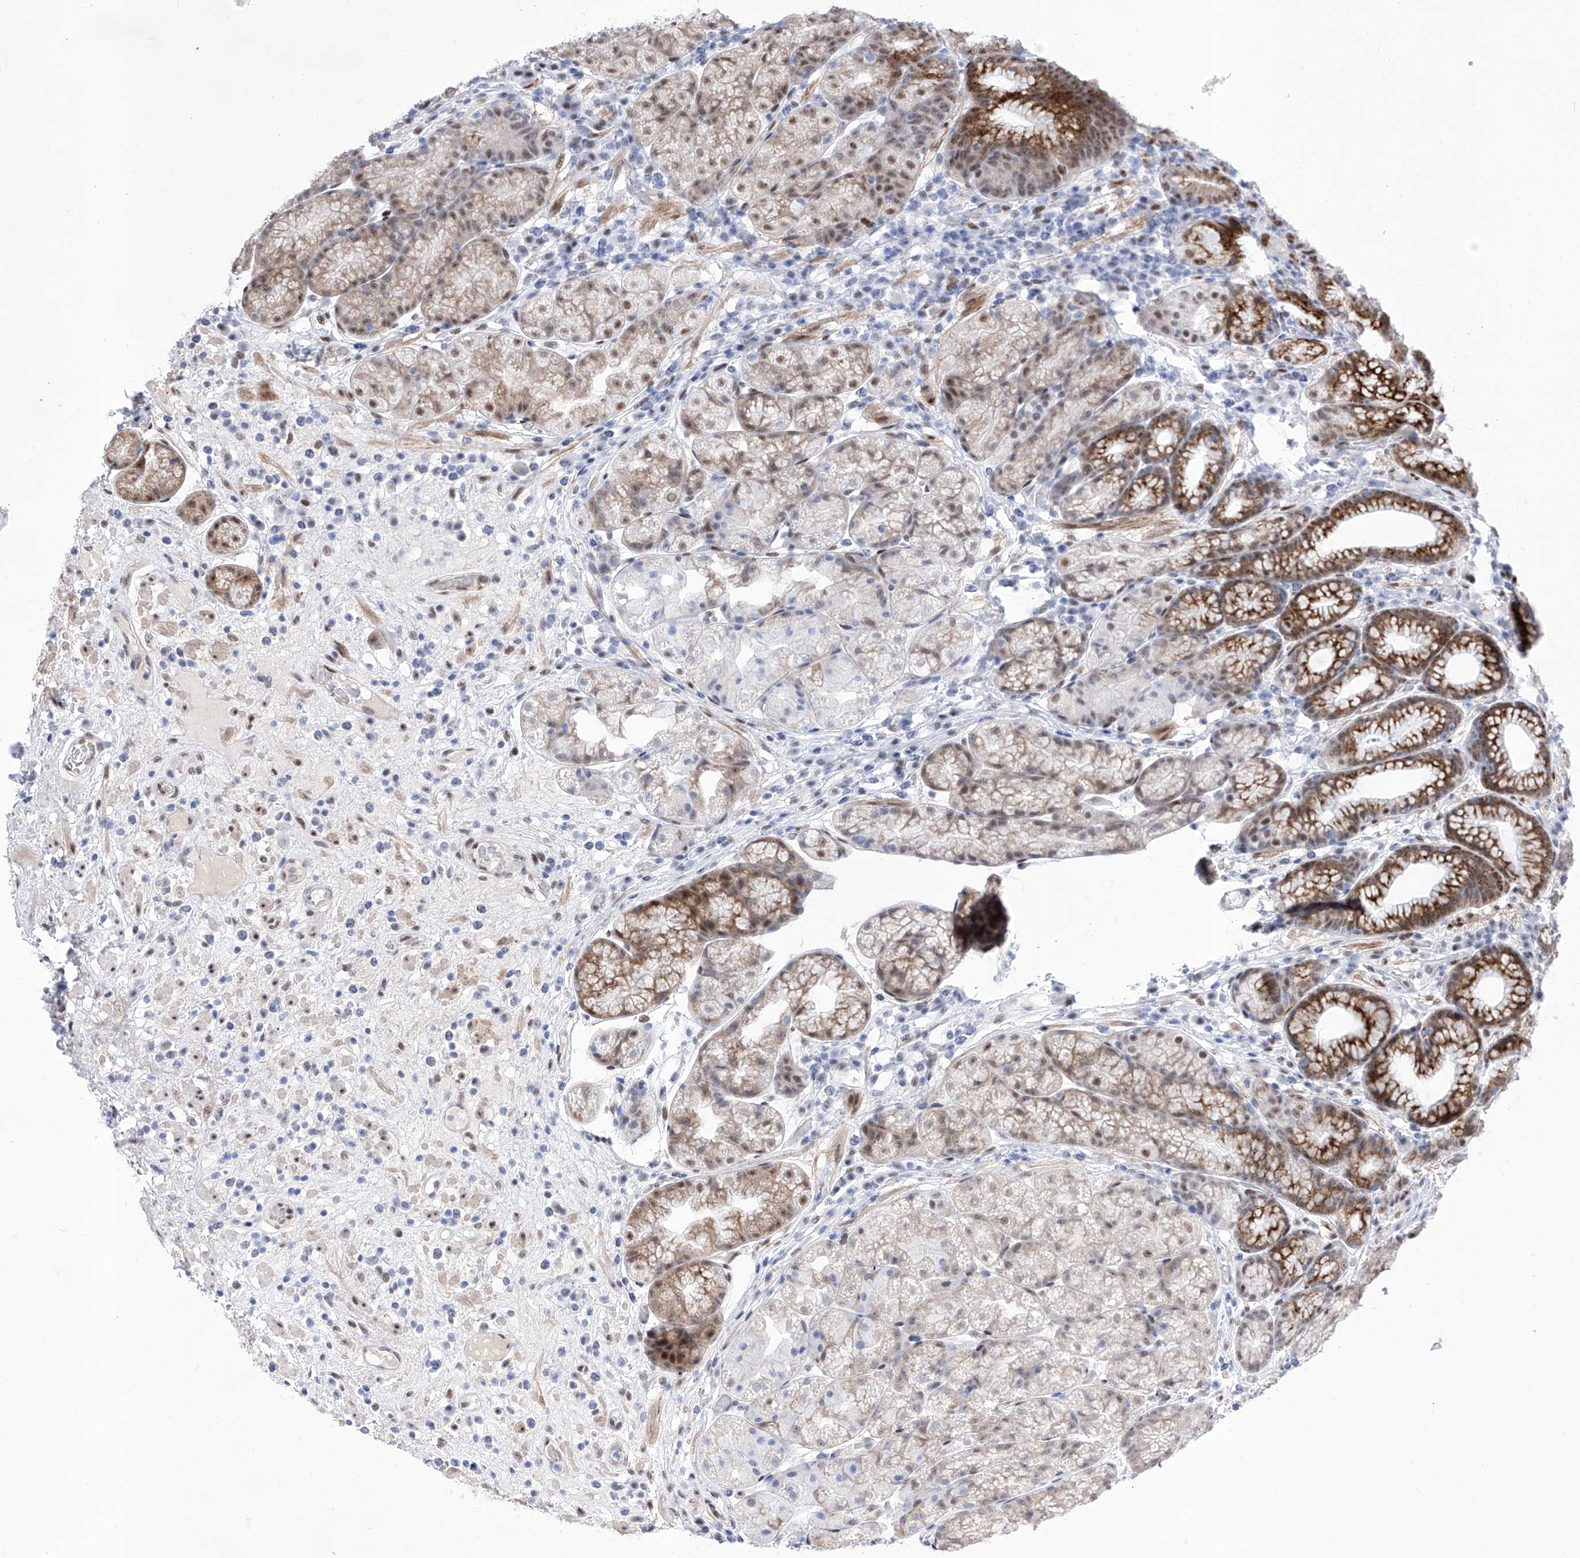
{"staining": {"intensity": "strong", "quantity": "<25%", "location": "cytoplasmic/membranous,nuclear"}, "tissue": "stomach", "cell_type": "Glandular cells", "image_type": "normal", "snomed": [{"axis": "morphology", "description": "Normal tissue, NOS"}, {"axis": "topography", "description": "Stomach"}], "caption": "Stomach stained for a protein (brown) reveals strong cytoplasmic/membranous,nuclear positive positivity in about <25% of glandular cells.", "gene": "ATN1", "patient": {"sex": "male", "age": 57}}